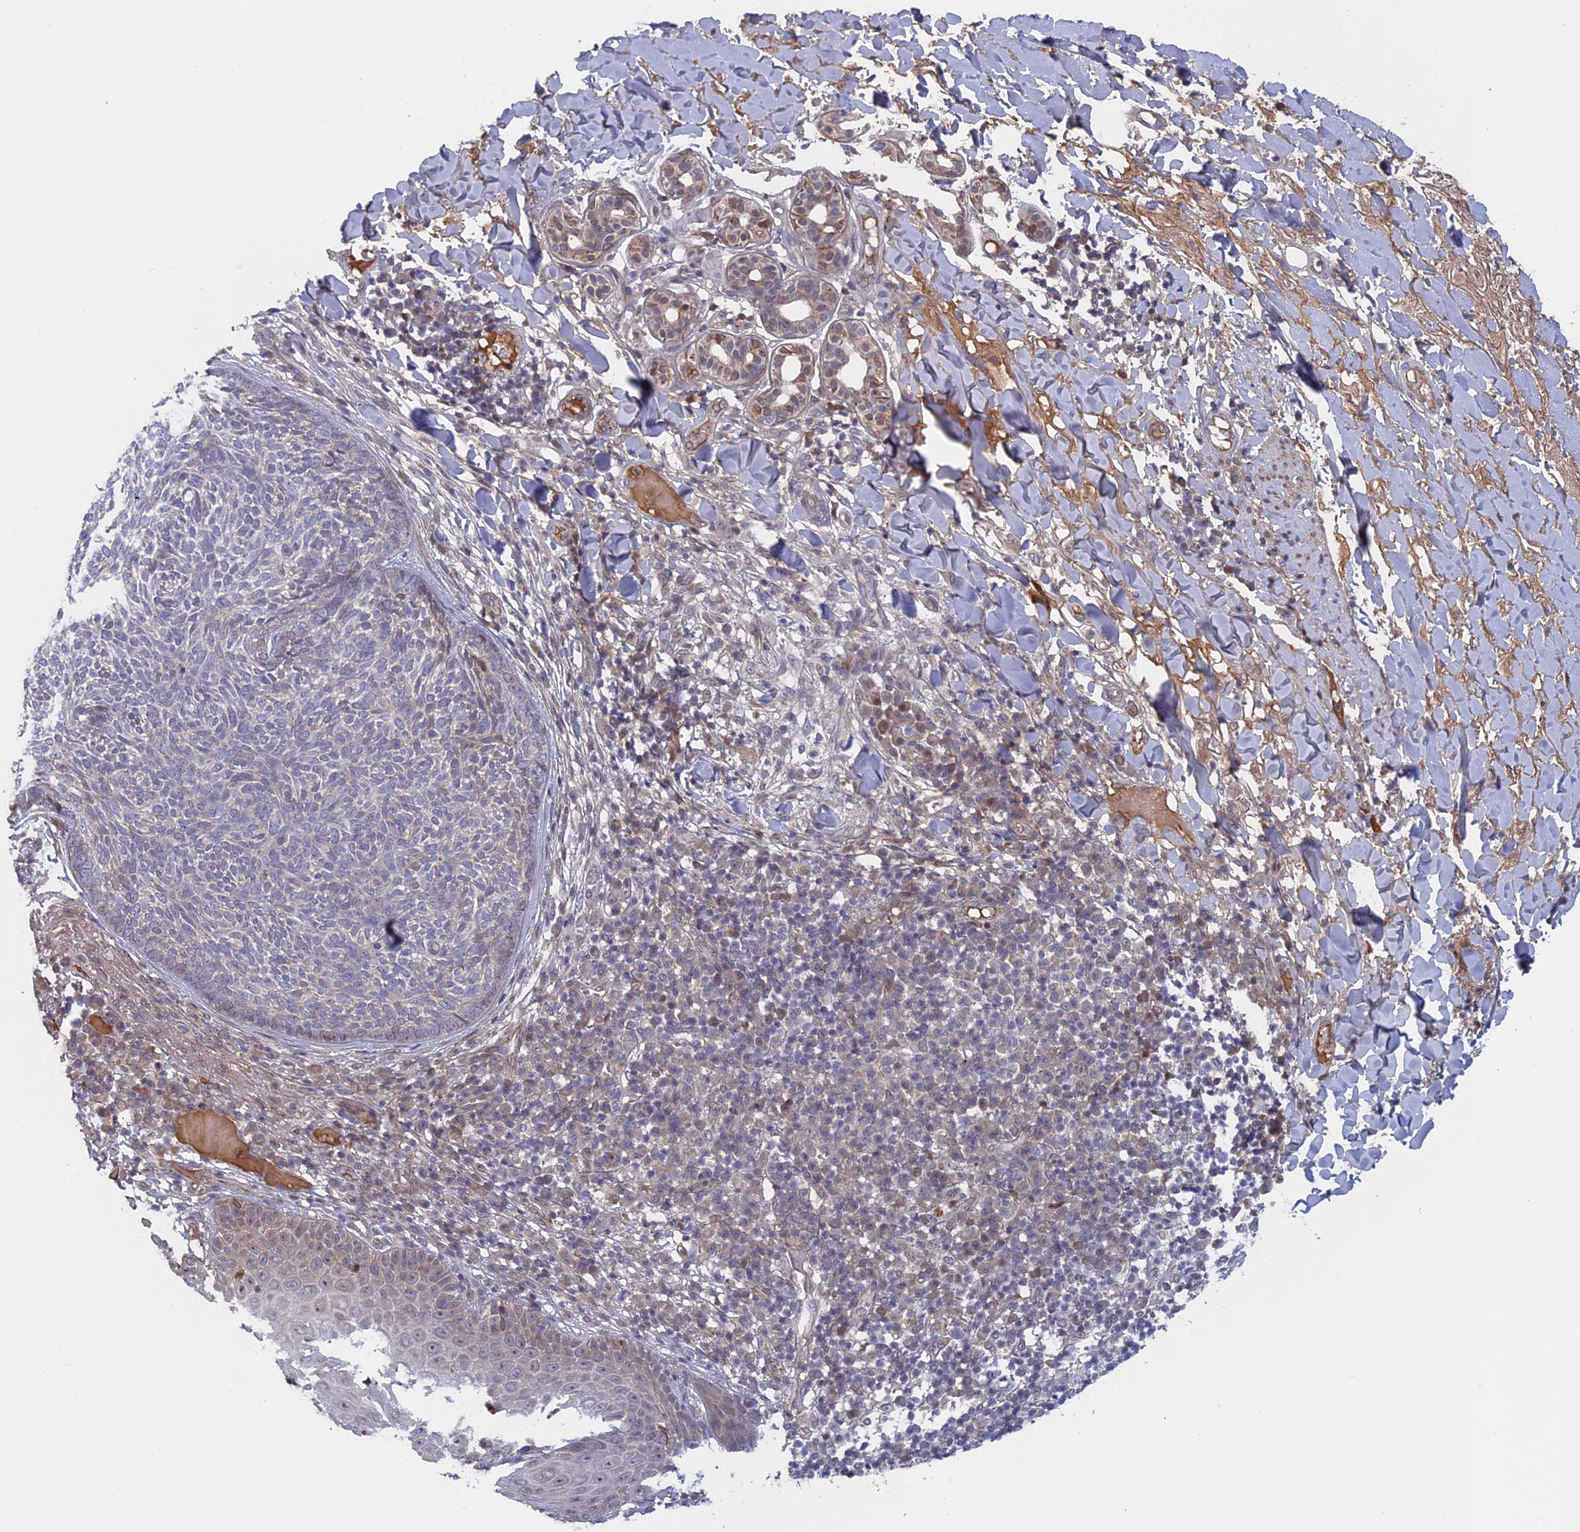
{"staining": {"intensity": "negative", "quantity": "none", "location": "none"}, "tissue": "skin cancer", "cell_type": "Tumor cells", "image_type": "cancer", "snomed": [{"axis": "morphology", "description": "Basal cell carcinoma"}, {"axis": "topography", "description": "Skin"}], "caption": "Tumor cells show no significant protein staining in skin cancer (basal cell carcinoma).", "gene": "FADS1", "patient": {"sex": "male", "age": 85}}